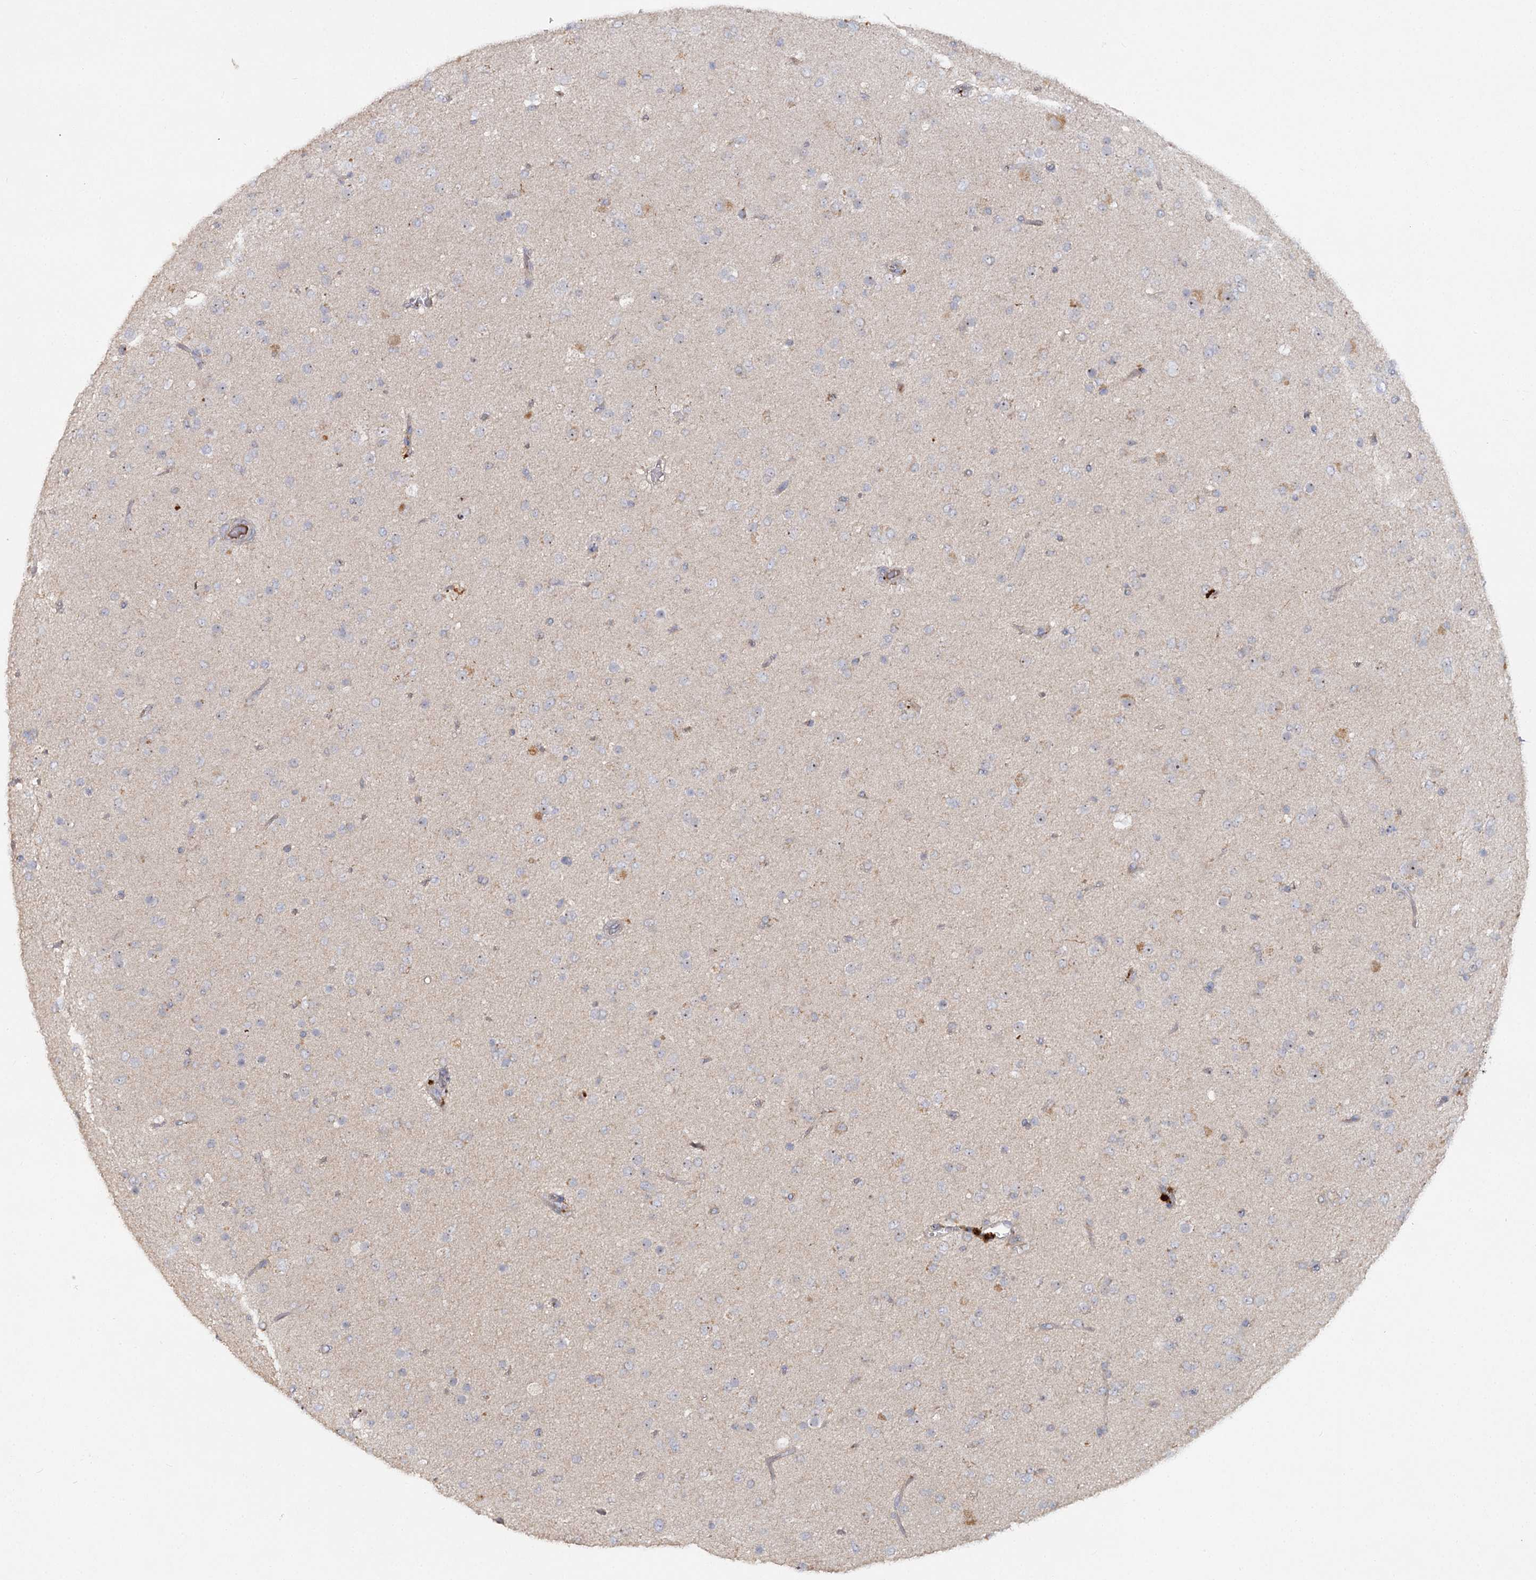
{"staining": {"intensity": "negative", "quantity": "none", "location": "none"}, "tissue": "glioma", "cell_type": "Tumor cells", "image_type": "cancer", "snomed": [{"axis": "morphology", "description": "Glioma, malignant, Low grade"}, {"axis": "topography", "description": "Brain"}], "caption": "Tumor cells show no significant protein staining in glioma.", "gene": "ANGPTL5", "patient": {"sex": "male", "age": 65}}